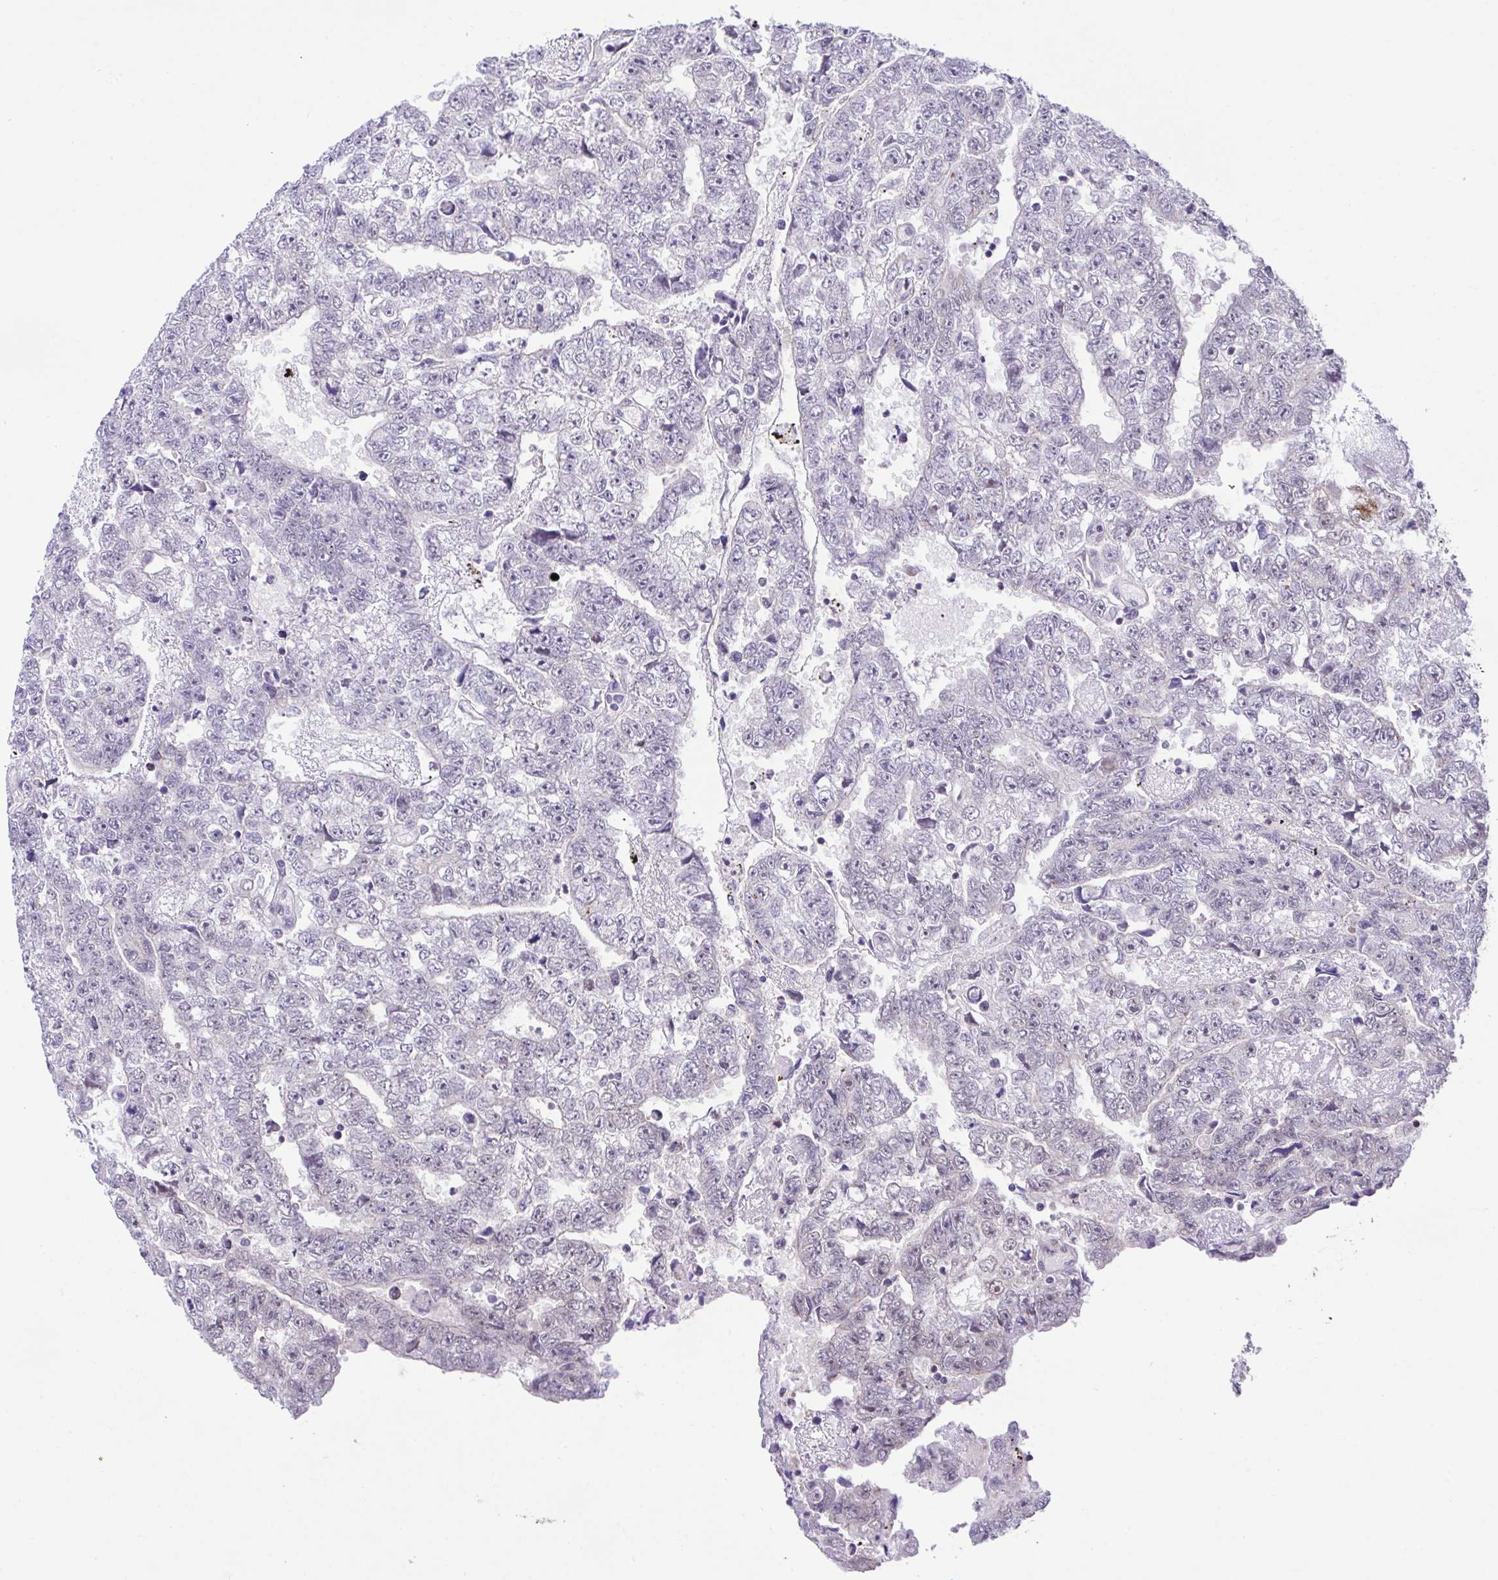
{"staining": {"intensity": "negative", "quantity": "none", "location": "none"}, "tissue": "testis cancer", "cell_type": "Tumor cells", "image_type": "cancer", "snomed": [{"axis": "morphology", "description": "Carcinoma, Embryonal, NOS"}, {"axis": "topography", "description": "Testis"}], "caption": "Immunohistochemistry histopathology image of neoplastic tissue: human testis cancer (embryonal carcinoma) stained with DAB reveals no significant protein positivity in tumor cells. (DAB (3,3'-diaminobenzidine) immunohistochemistry (IHC), high magnification).", "gene": "ZNF444", "patient": {"sex": "male", "age": 25}}